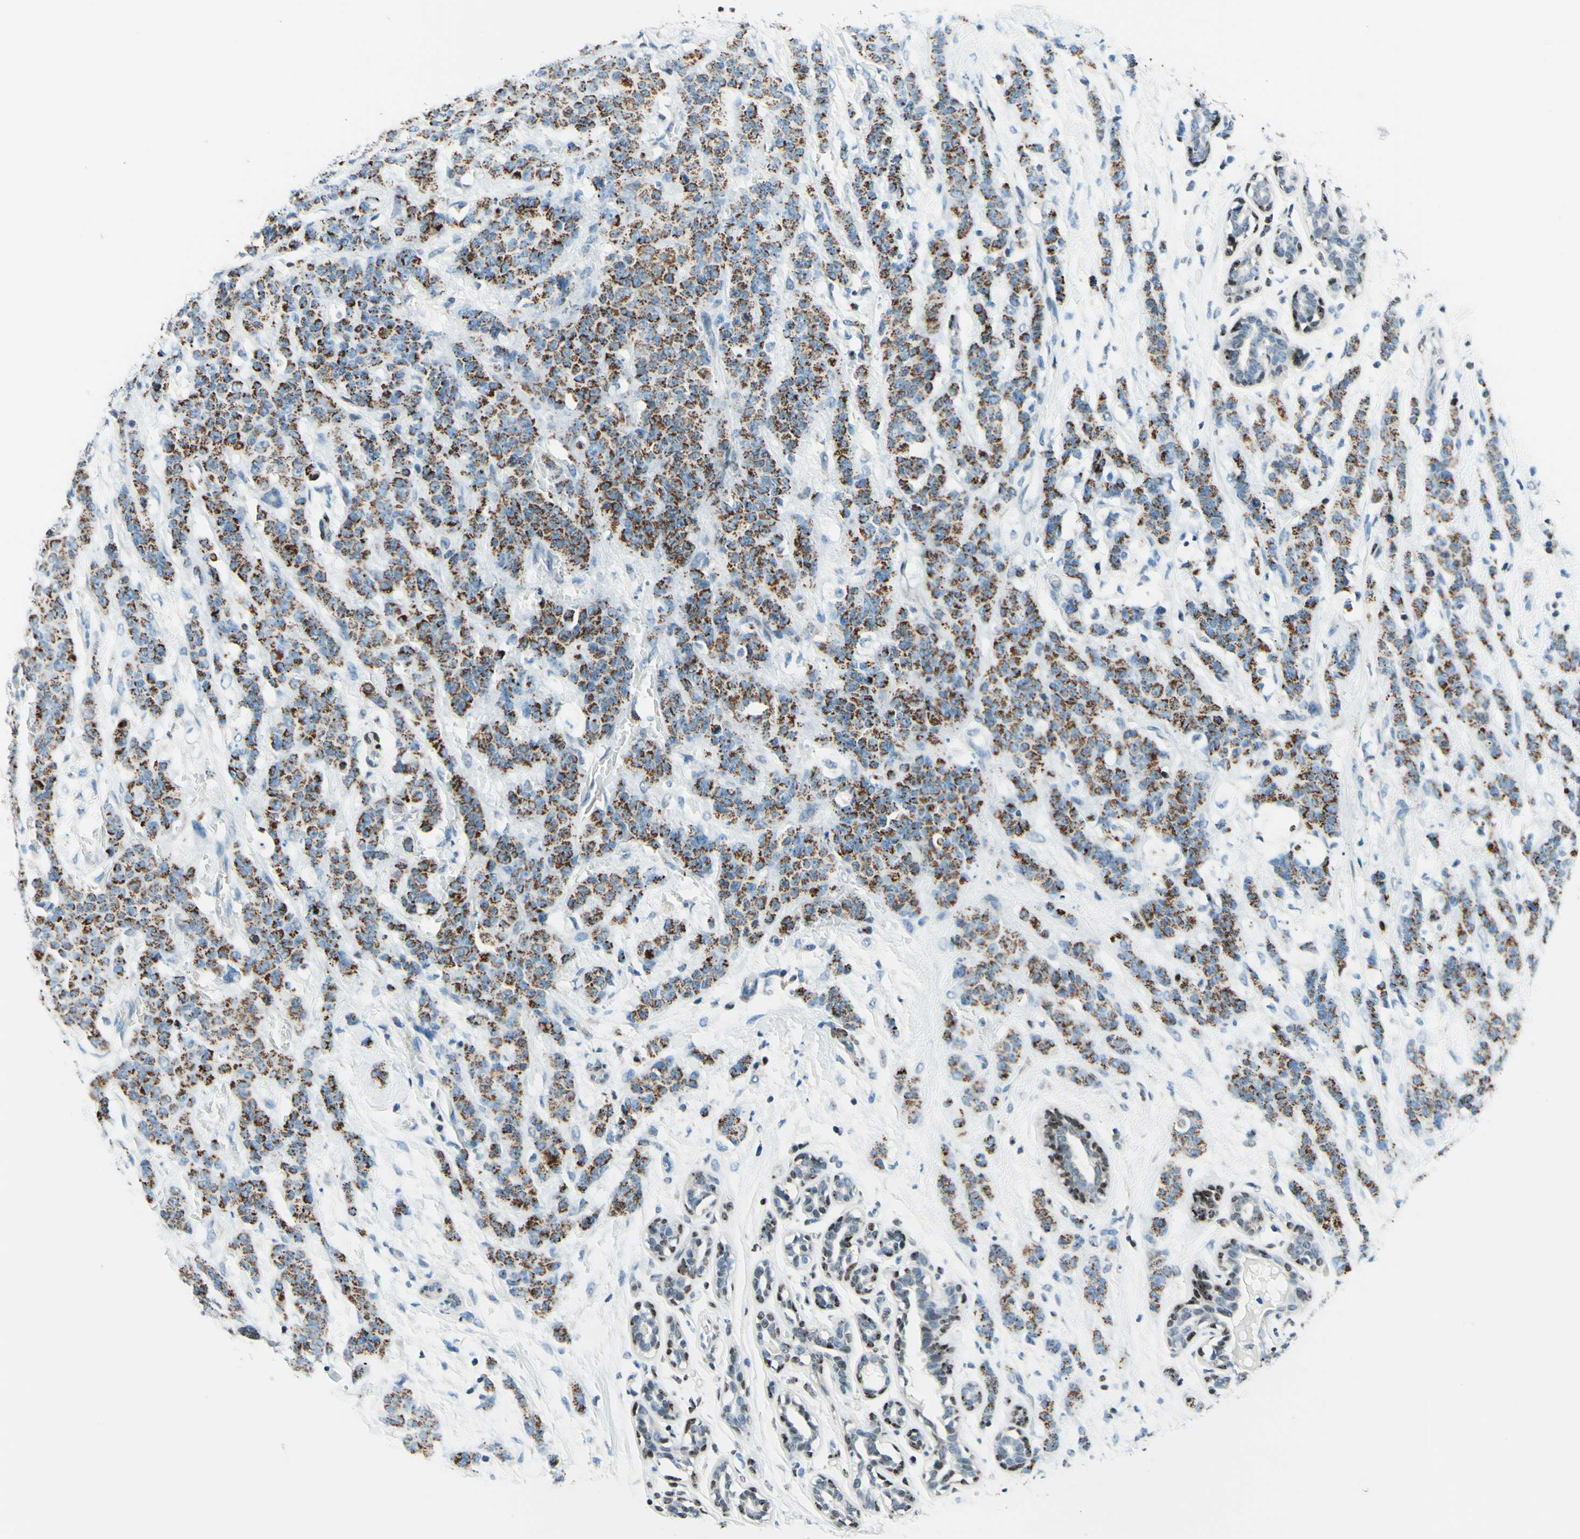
{"staining": {"intensity": "moderate", "quantity": ">75%", "location": "cytoplasmic/membranous"}, "tissue": "breast cancer", "cell_type": "Tumor cells", "image_type": "cancer", "snomed": [{"axis": "morphology", "description": "Normal tissue, NOS"}, {"axis": "morphology", "description": "Duct carcinoma"}, {"axis": "topography", "description": "Breast"}], "caption": "Immunohistochemical staining of human infiltrating ductal carcinoma (breast) displays medium levels of moderate cytoplasmic/membranous protein positivity in about >75% of tumor cells.", "gene": "CBX7", "patient": {"sex": "female", "age": 40}}